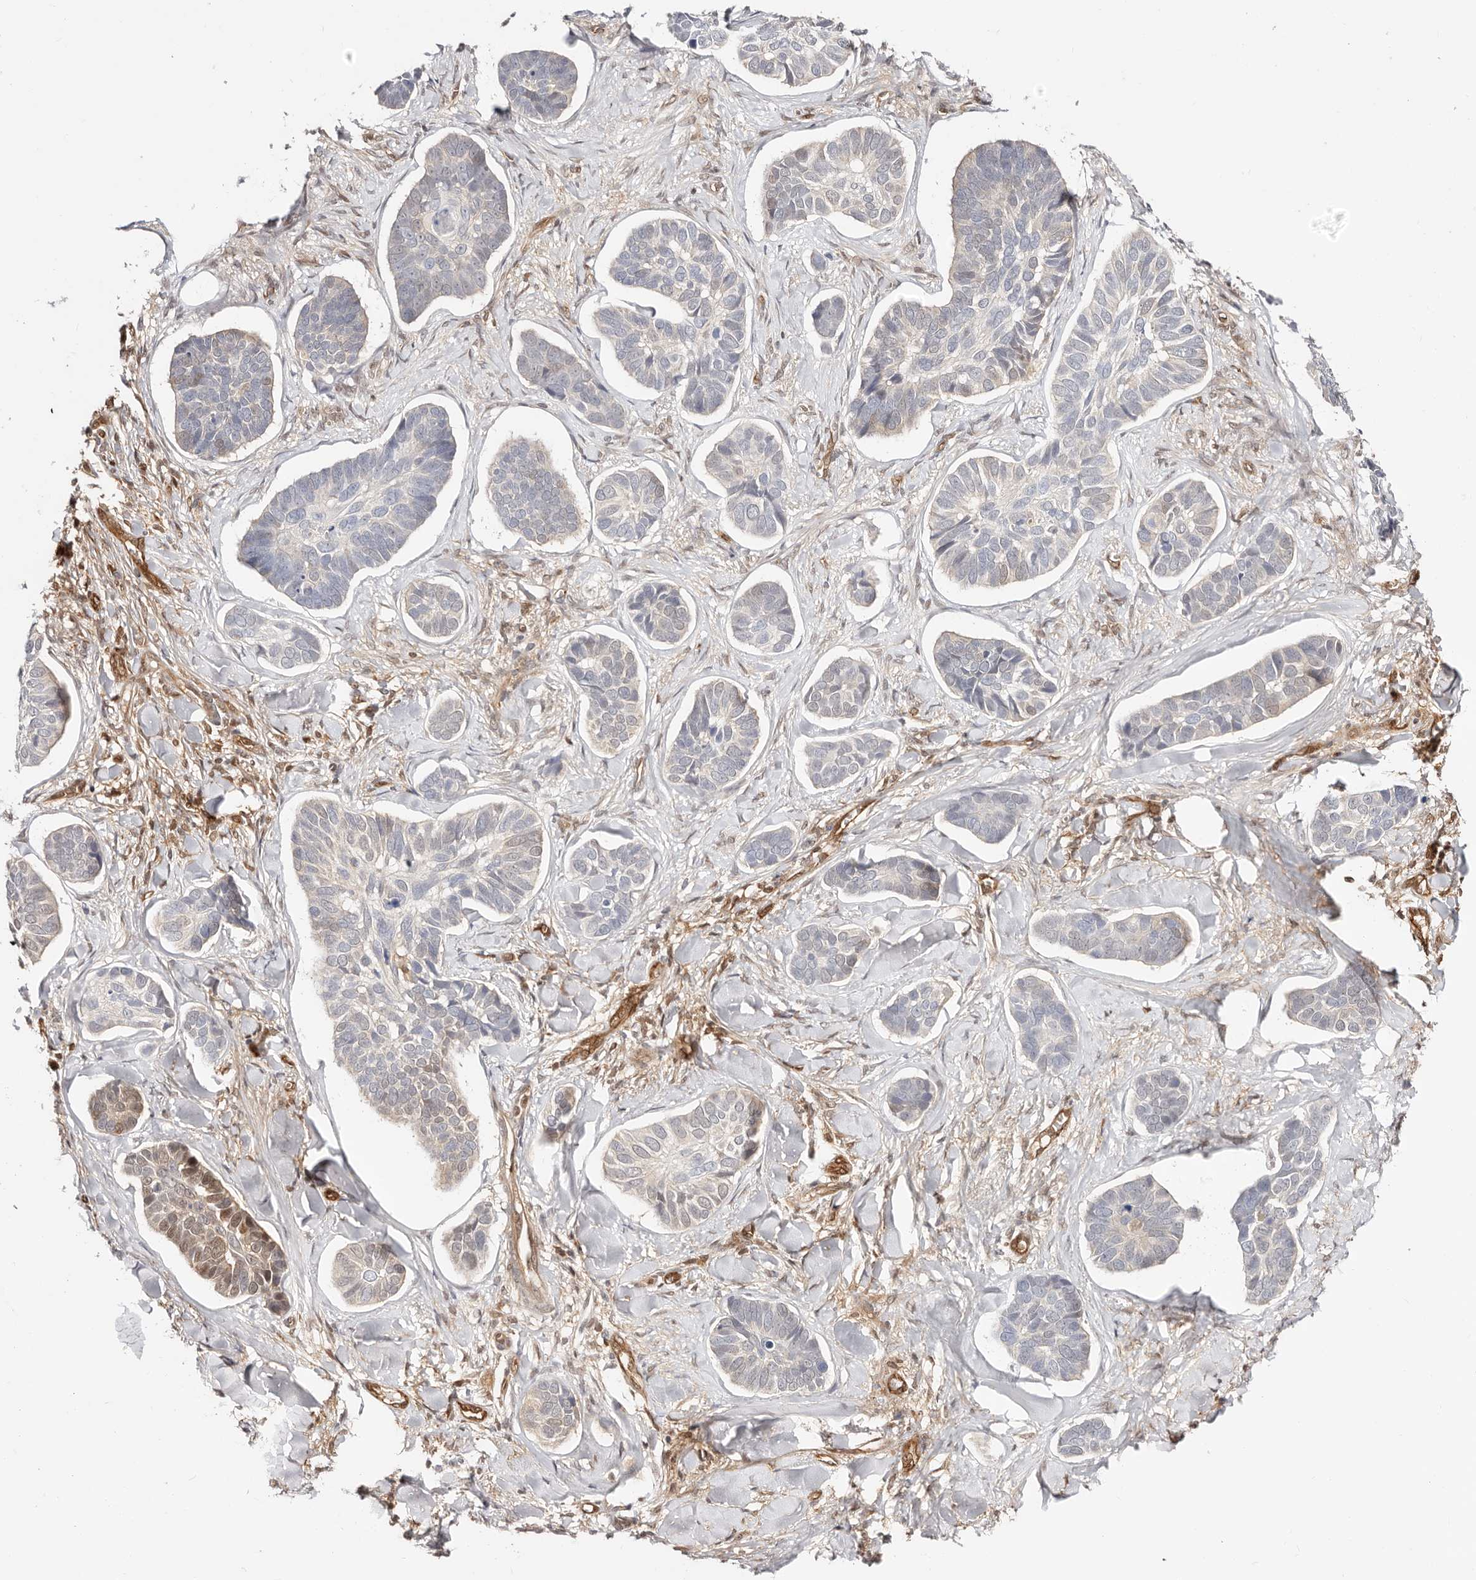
{"staining": {"intensity": "moderate", "quantity": "<25%", "location": "cytoplasmic/membranous,nuclear"}, "tissue": "skin cancer", "cell_type": "Tumor cells", "image_type": "cancer", "snomed": [{"axis": "morphology", "description": "Basal cell carcinoma"}, {"axis": "topography", "description": "Skin"}], "caption": "DAB (3,3'-diaminobenzidine) immunohistochemical staining of skin basal cell carcinoma demonstrates moderate cytoplasmic/membranous and nuclear protein expression in approximately <25% of tumor cells.", "gene": "STAT5A", "patient": {"sex": "male", "age": 62}}